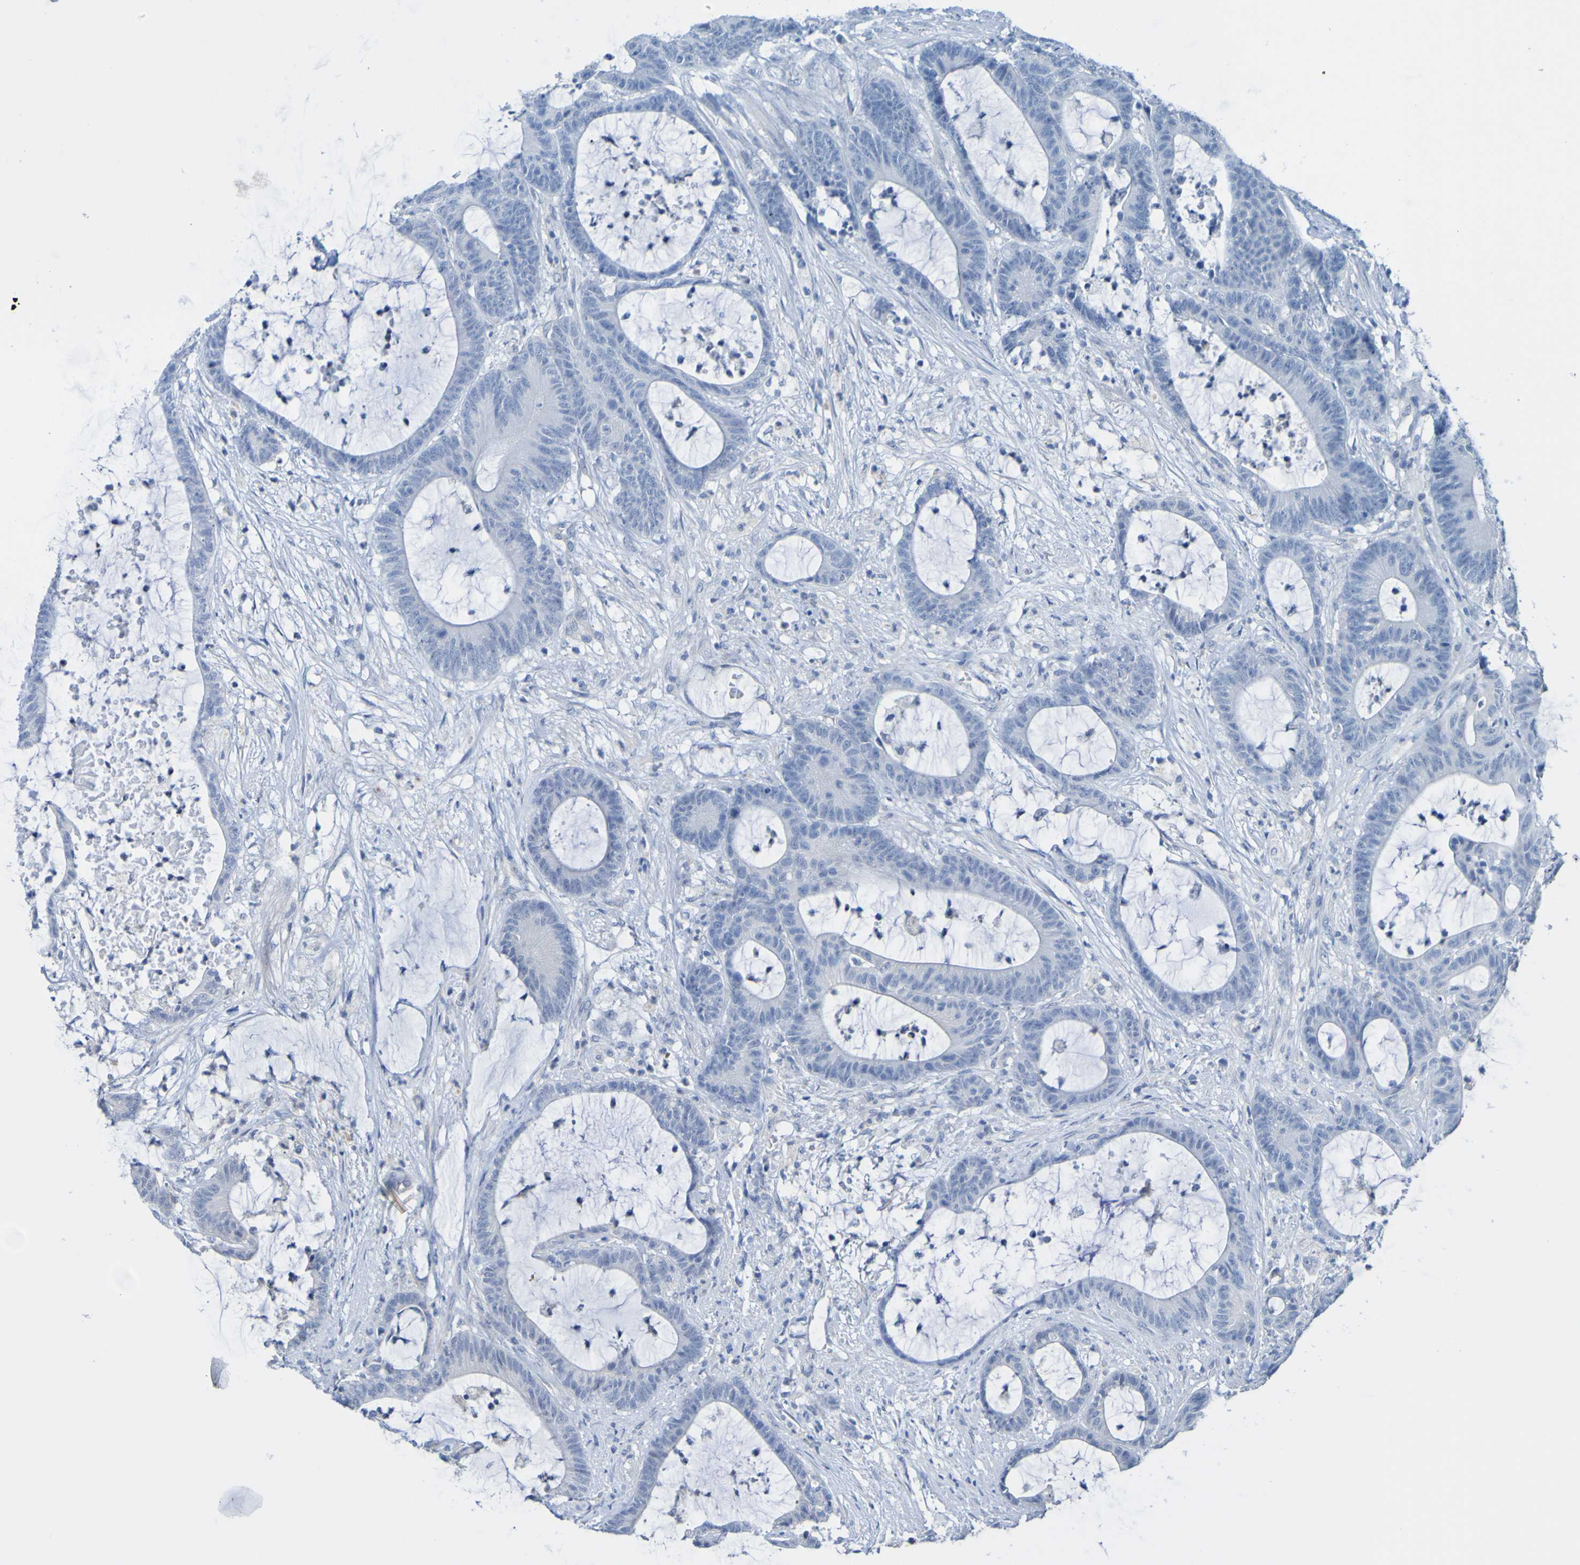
{"staining": {"intensity": "negative", "quantity": "none", "location": "none"}, "tissue": "colorectal cancer", "cell_type": "Tumor cells", "image_type": "cancer", "snomed": [{"axis": "morphology", "description": "Adenocarcinoma, NOS"}, {"axis": "topography", "description": "Colon"}], "caption": "The immunohistochemistry (IHC) micrograph has no significant staining in tumor cells of colorectal cancer (adenocarcinoma) tissue.", "gene": "ACMSD", "patient": {"sex": "female", "age": 84}}